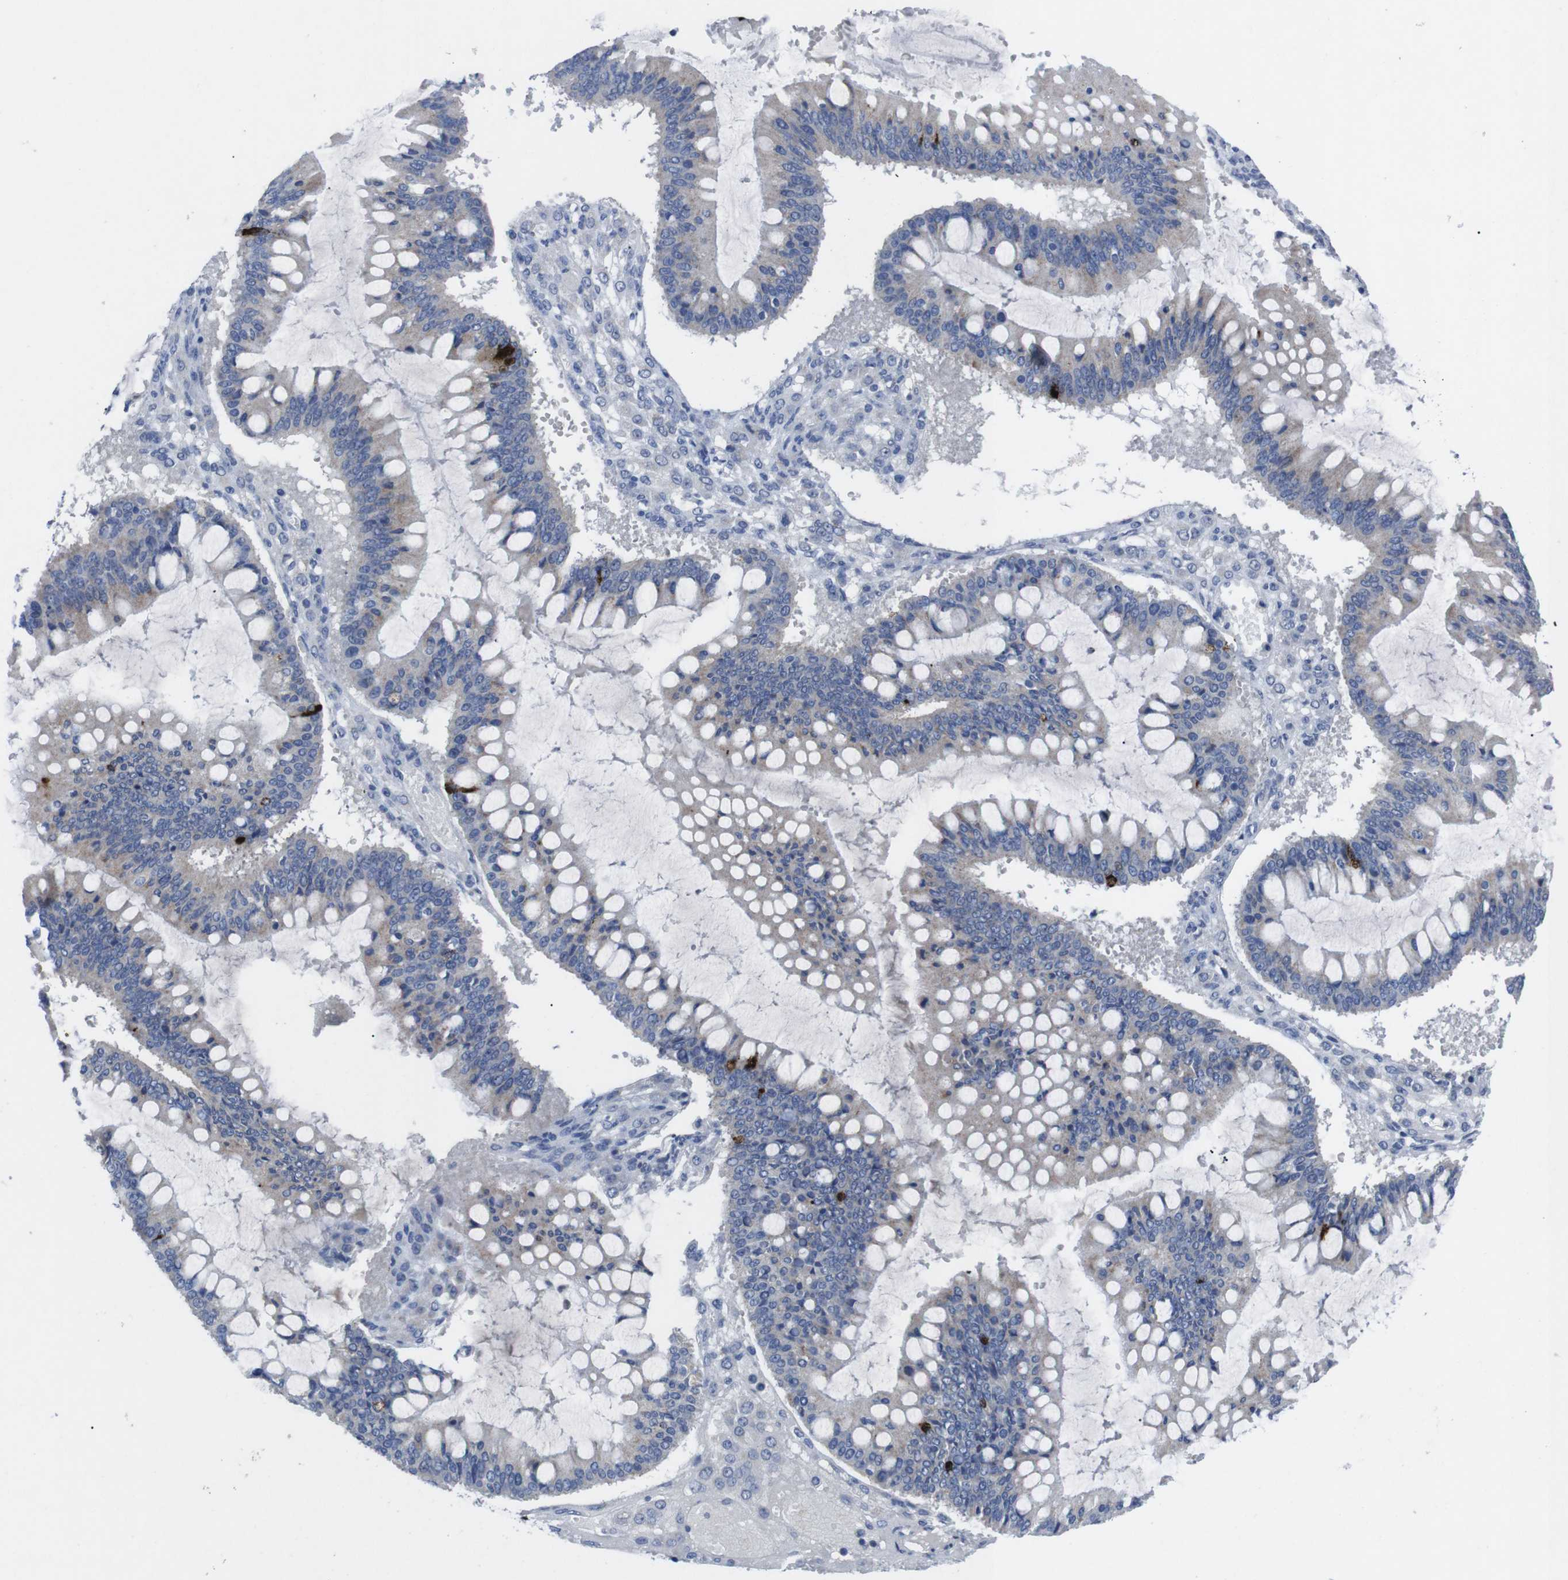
{"staining": {"intensity": "negative", "quantity": "none", "location": "none"}, "tissue": "ovarian cancer", "cell_type": "Tumor cells", "image_type": "cancer", "snomed": [{"axis": "morphology", "description": "Cystadenocarcinoma, mucinous, NOS"}, {"axis": "topography", "description": "Ovary"}], "caption": "An IHC photomicrograph of ovarian cancer (mucinous cystadenocarcinoma) is shown. There is no staining in tumor cells of ovarian cancer (mucinous cystadenocarcinoma).", "gene": "IRF4", "patient": {"sex": "female", "age": 73}}